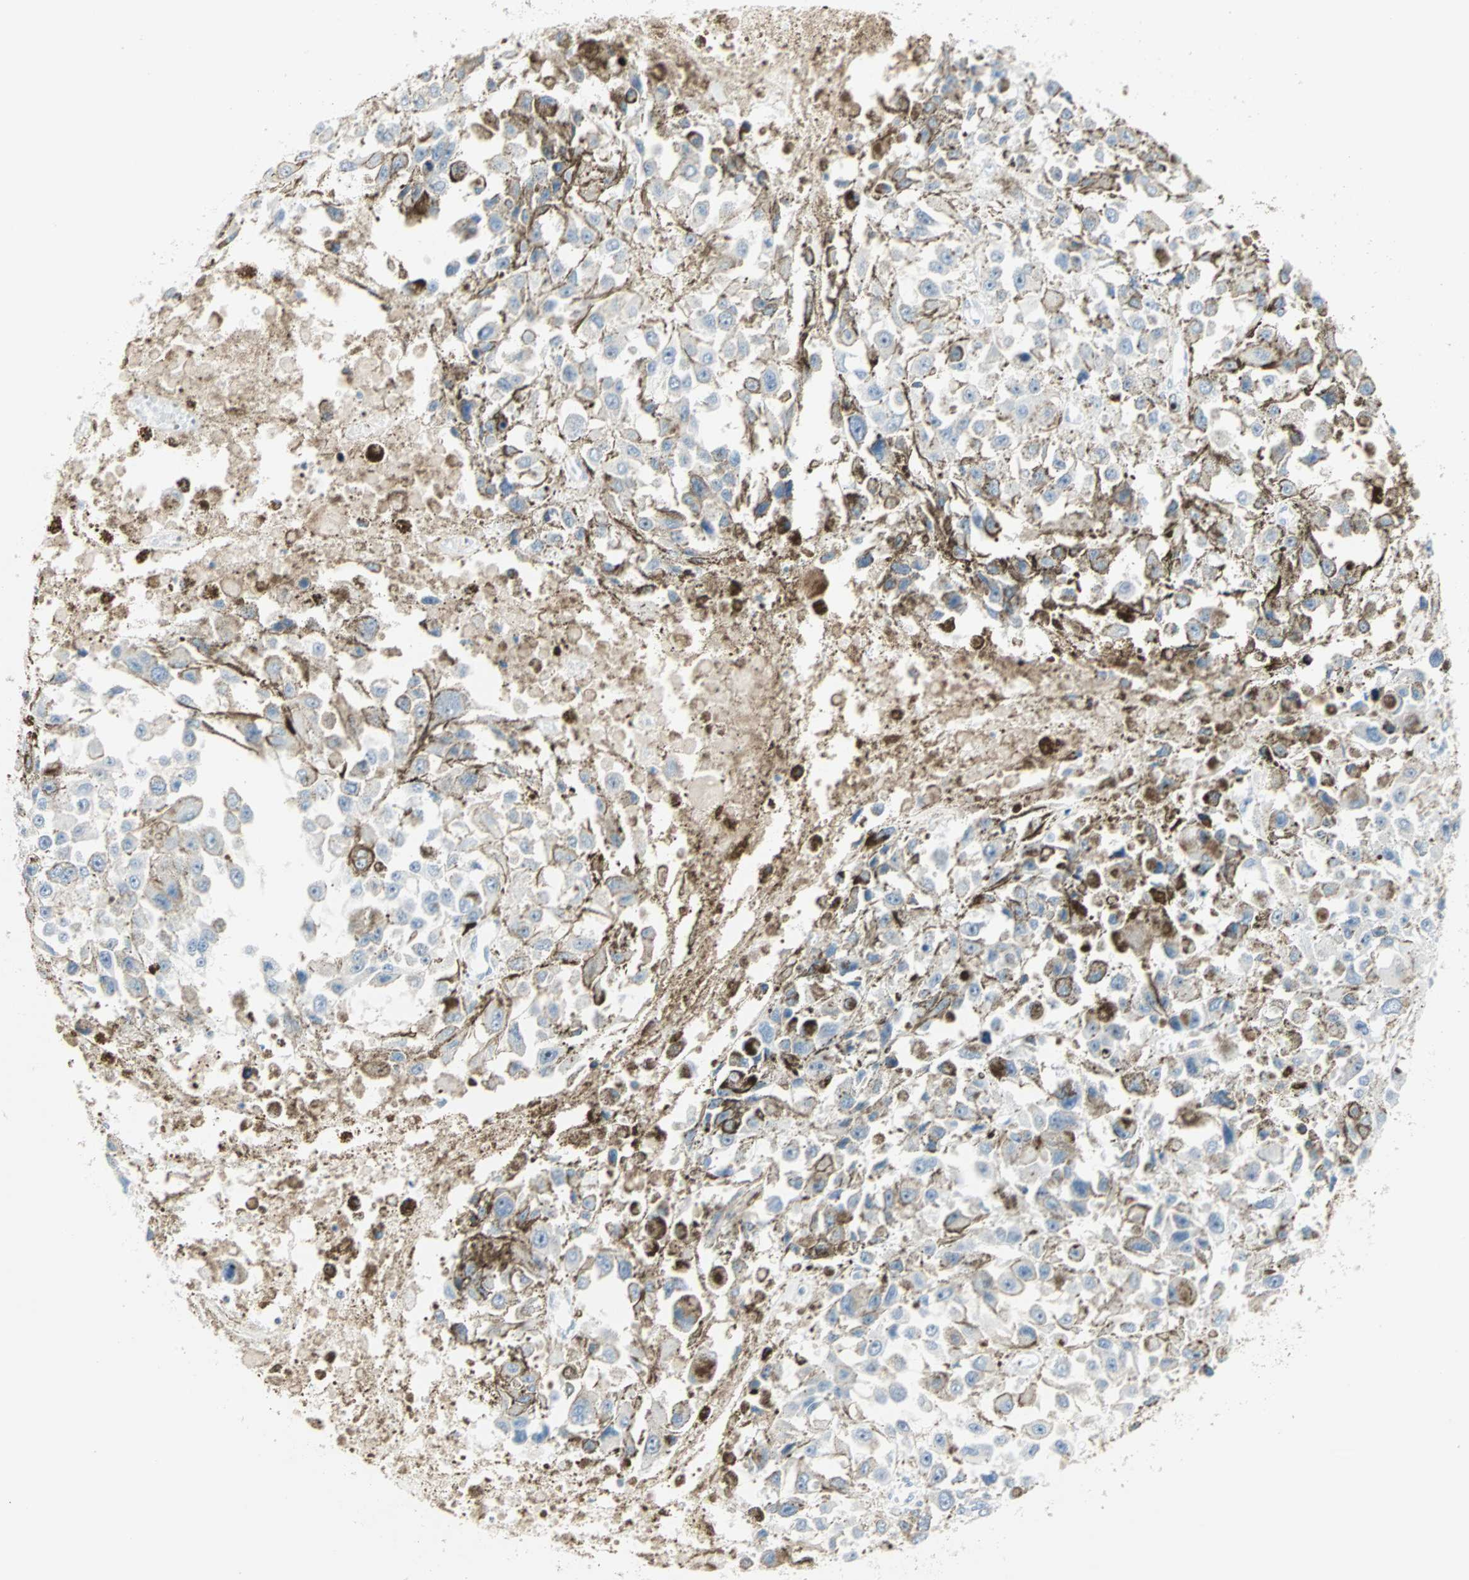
{"staining": {"intensity": "negative", "quantity": "none", "location": "none"}, "tissue": "melanoma", "cell_type": "Tumor cells", "image_type": "cancer", "snomed": [{"axis": "morphology", "description": "Malignant melanoma, Metastatic site"}, {"axis": "topography", "description": "Lymph node"}], "caption": "This image is of melanoma stained with IHC to label a protein in brown with the nuclei are counter-stained blue. There is no staining in tumor cells.", "gene": "NEFH", "patient": {"sex": "male", "age": 59}}